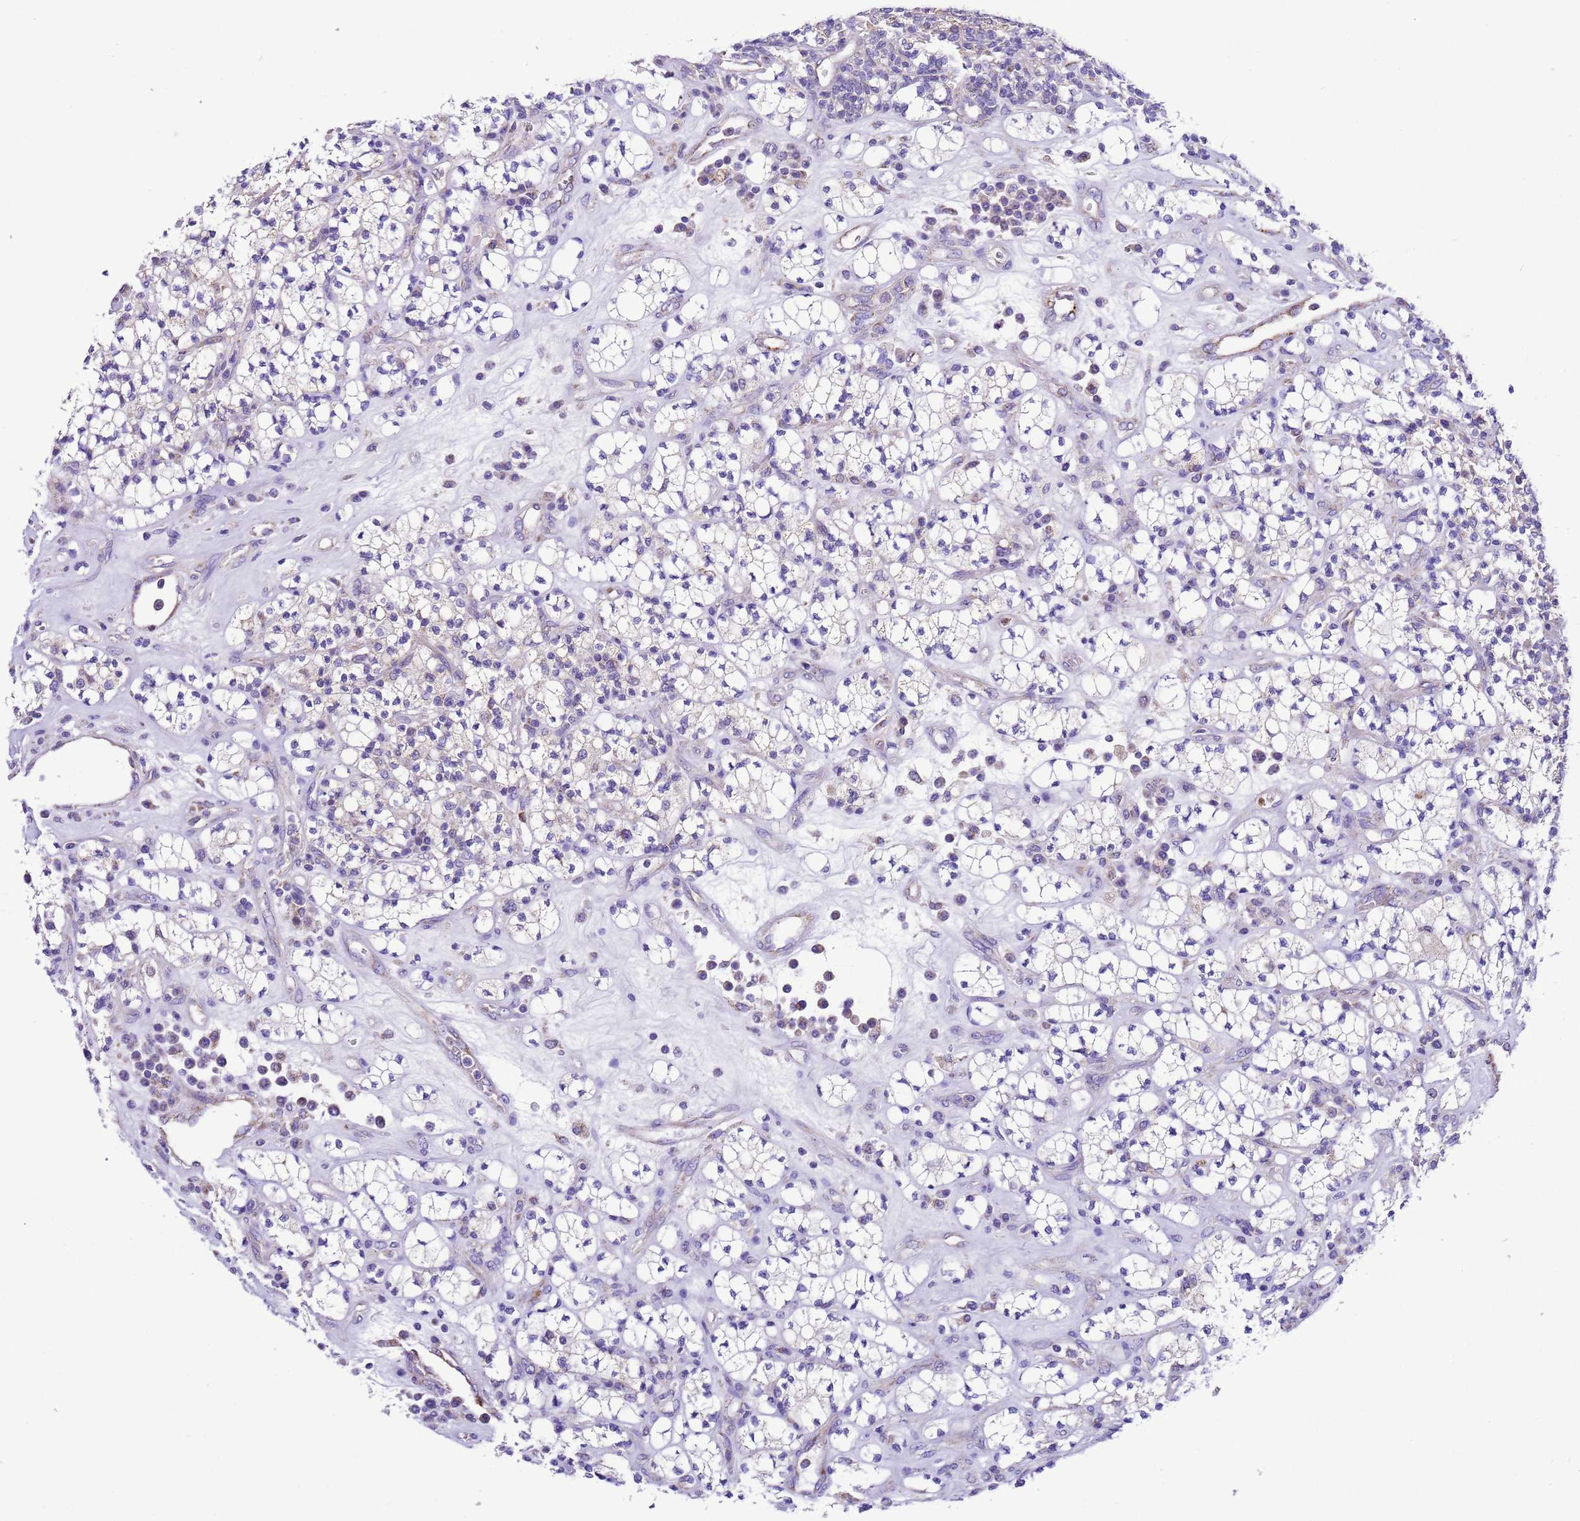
{"staining": {"intensity": "negative", "quantity": "none", "location": "none"}, "tissue": "renal cancer", "cell_type": "Tumor cells", "image_type": "cancer", "snomed": [{"axis": "morphology", "description": "Adenocarcinoma, NOS"}, {"axis": "topography", "description": "Kidney"}], "caption": "High power microscopy histopathology image of an immunohistochemistry histopathology image of renal cancer, revealing no significant staining in tumor cells.", "gene": "CCDC191", "patient": {"sex": "male", "age": 77}}